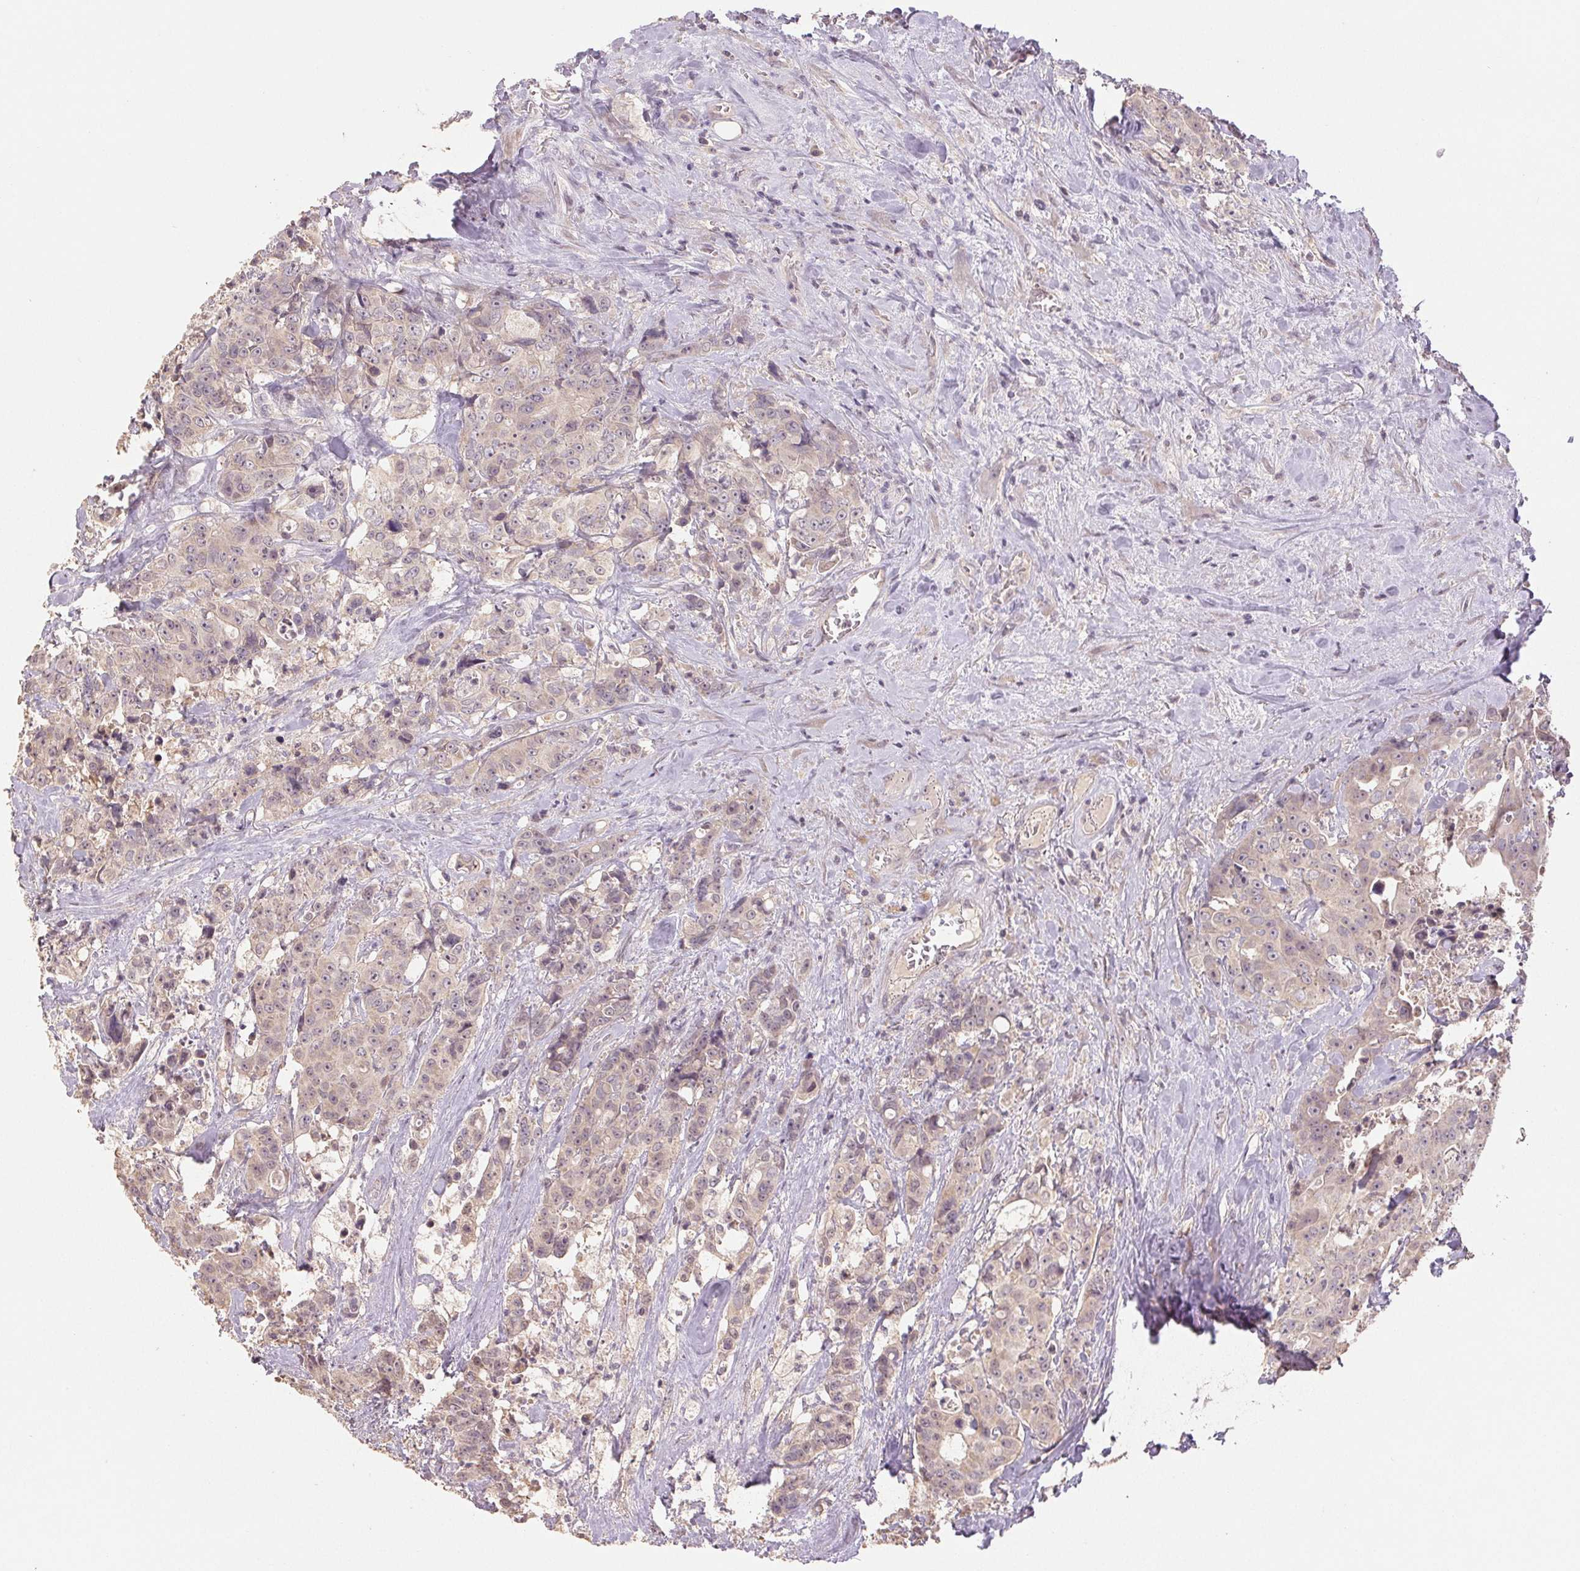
{"staining": {"intensity": "weak", "quantity": "<25%", "location": "cytoplasmic/membranous"}, "tissue": "colorectal cancer", "cell_type": "Tumor cells", "image_type": "cancer", "snomed": [{"axis": "morphology", "description": "Adenocarcinoma, NOS"}, {"axis": "topography", "description": "Rectum"}], "caption": "IHC histopathology image of colorectal cancer (adenocarcinoma) stained for a protein (brown), which reveals no positivity in tumor cells.", "gene": "COX14", "patient": {"sex": "female", "age": 62}}